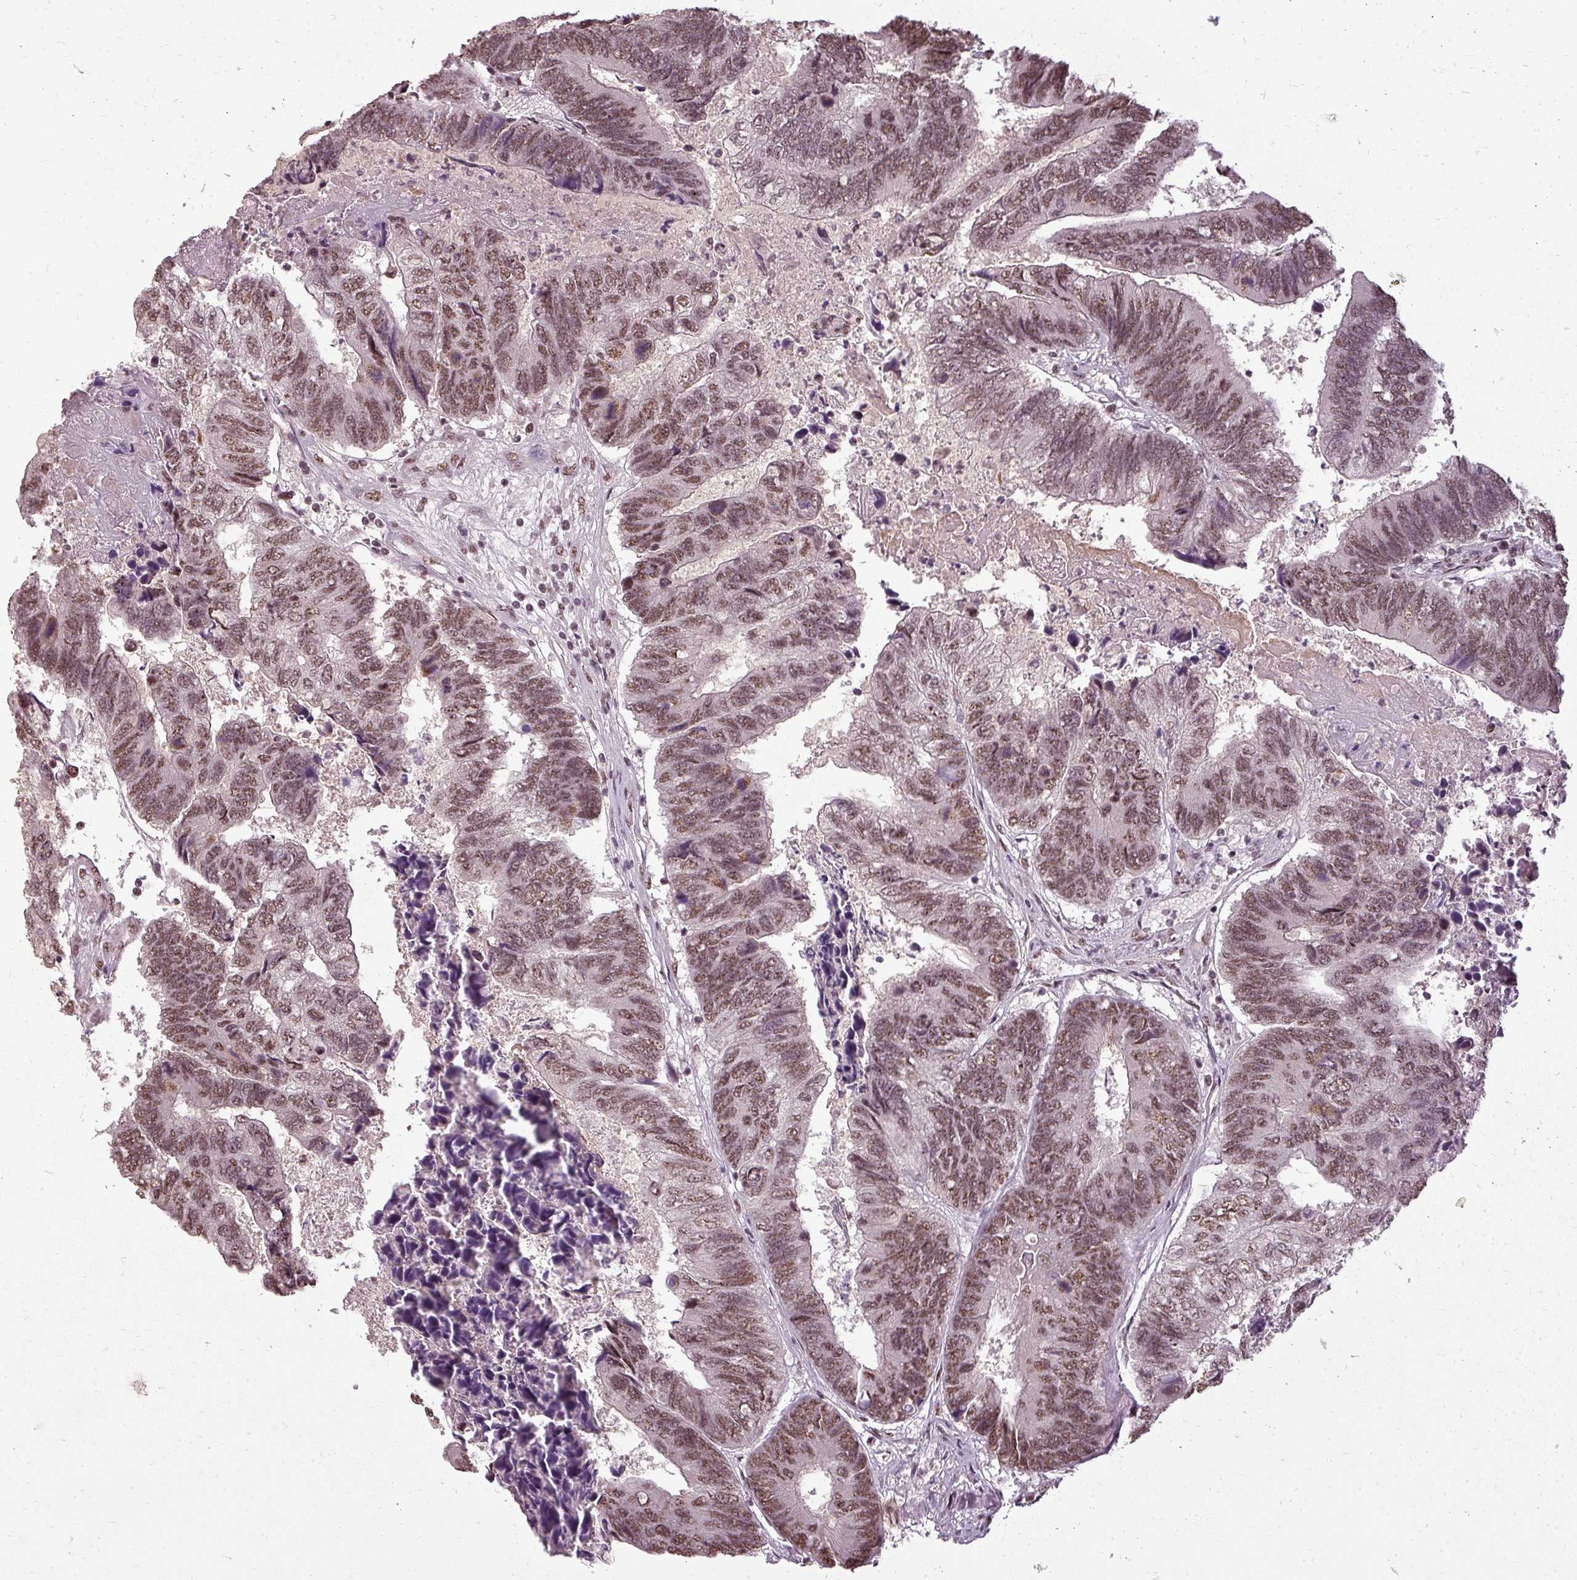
{"staining": {"intensity": "moderate", "quantity": ">75%", "location": "nuclear"}, "tissue": "colorectal cancer", "cell_type": "Tumor cells", "image_type": "cancer", "snomed": [{"axis": "morphology", "description": "Adenocarcinoma, NOS"}, {"axis": "topography", "description": "Colon"}], "caption": "IHC micrograph of colorectal cancer (adenocarcinoma) stained for a protein (brown), which displays medium levels of moderate nuclear expression in about >75% of tumor cells.", "gene": "BCAS3", "patient": {"sex": "female", "age": 67}}